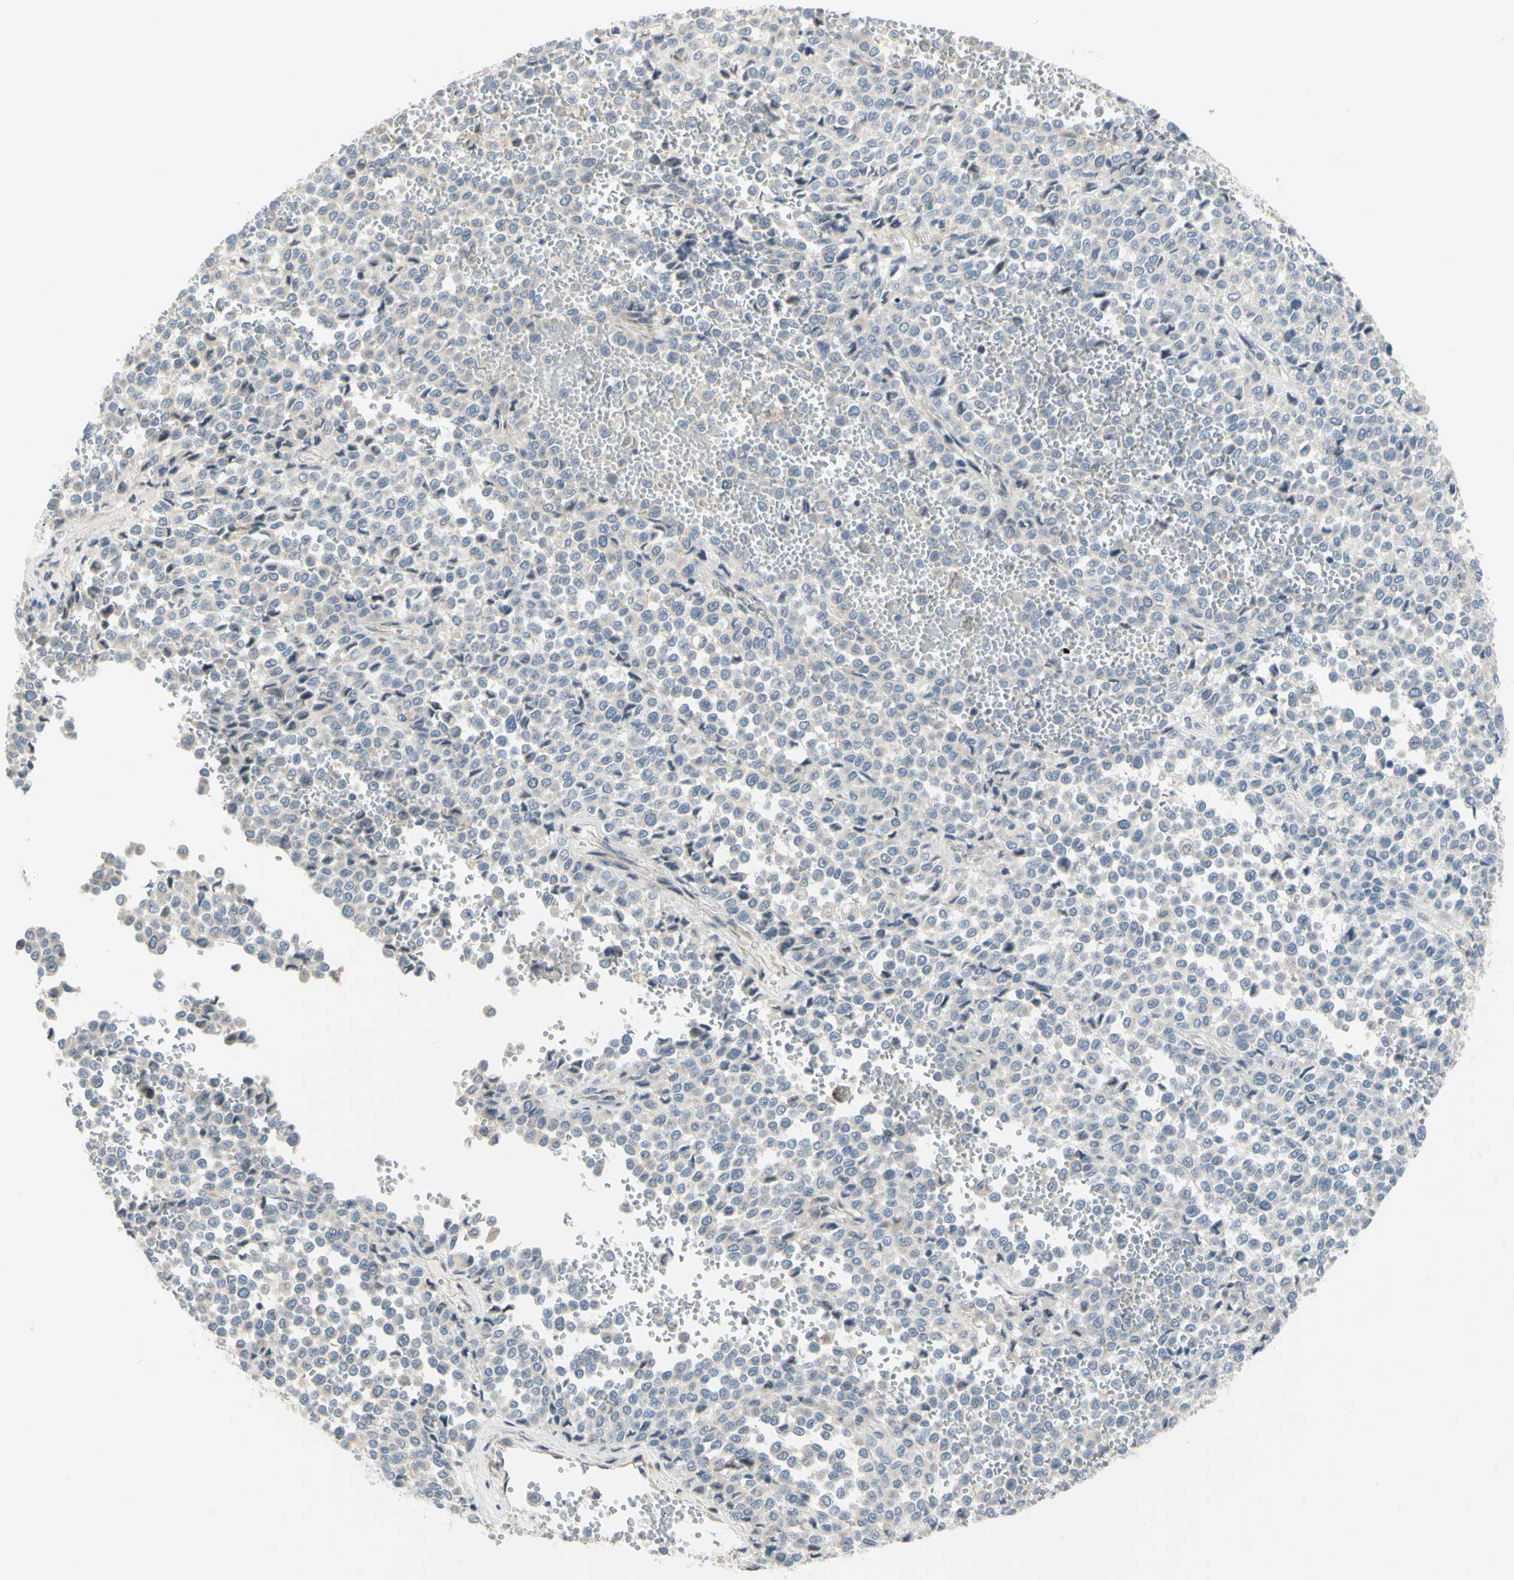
{"staining": {"intensity": "negative", "quantity": "none", "location": "none"}, "tissue": "melanoma", "cell_type": "Tumor cells", "image_type": "cancer", "snomed": [{"axis": "morphology", "description": "Malignant melanoma, Metastatic site"}, {"axis": "topography", "description": "Pancreas"}], "caption": "This is a histopathology image of immunohistochemistry staining of melanoma, which shows no positivity in tumor cells.", "gene": "CCNB2", "patient": {"sex": "female", "age": 30}}